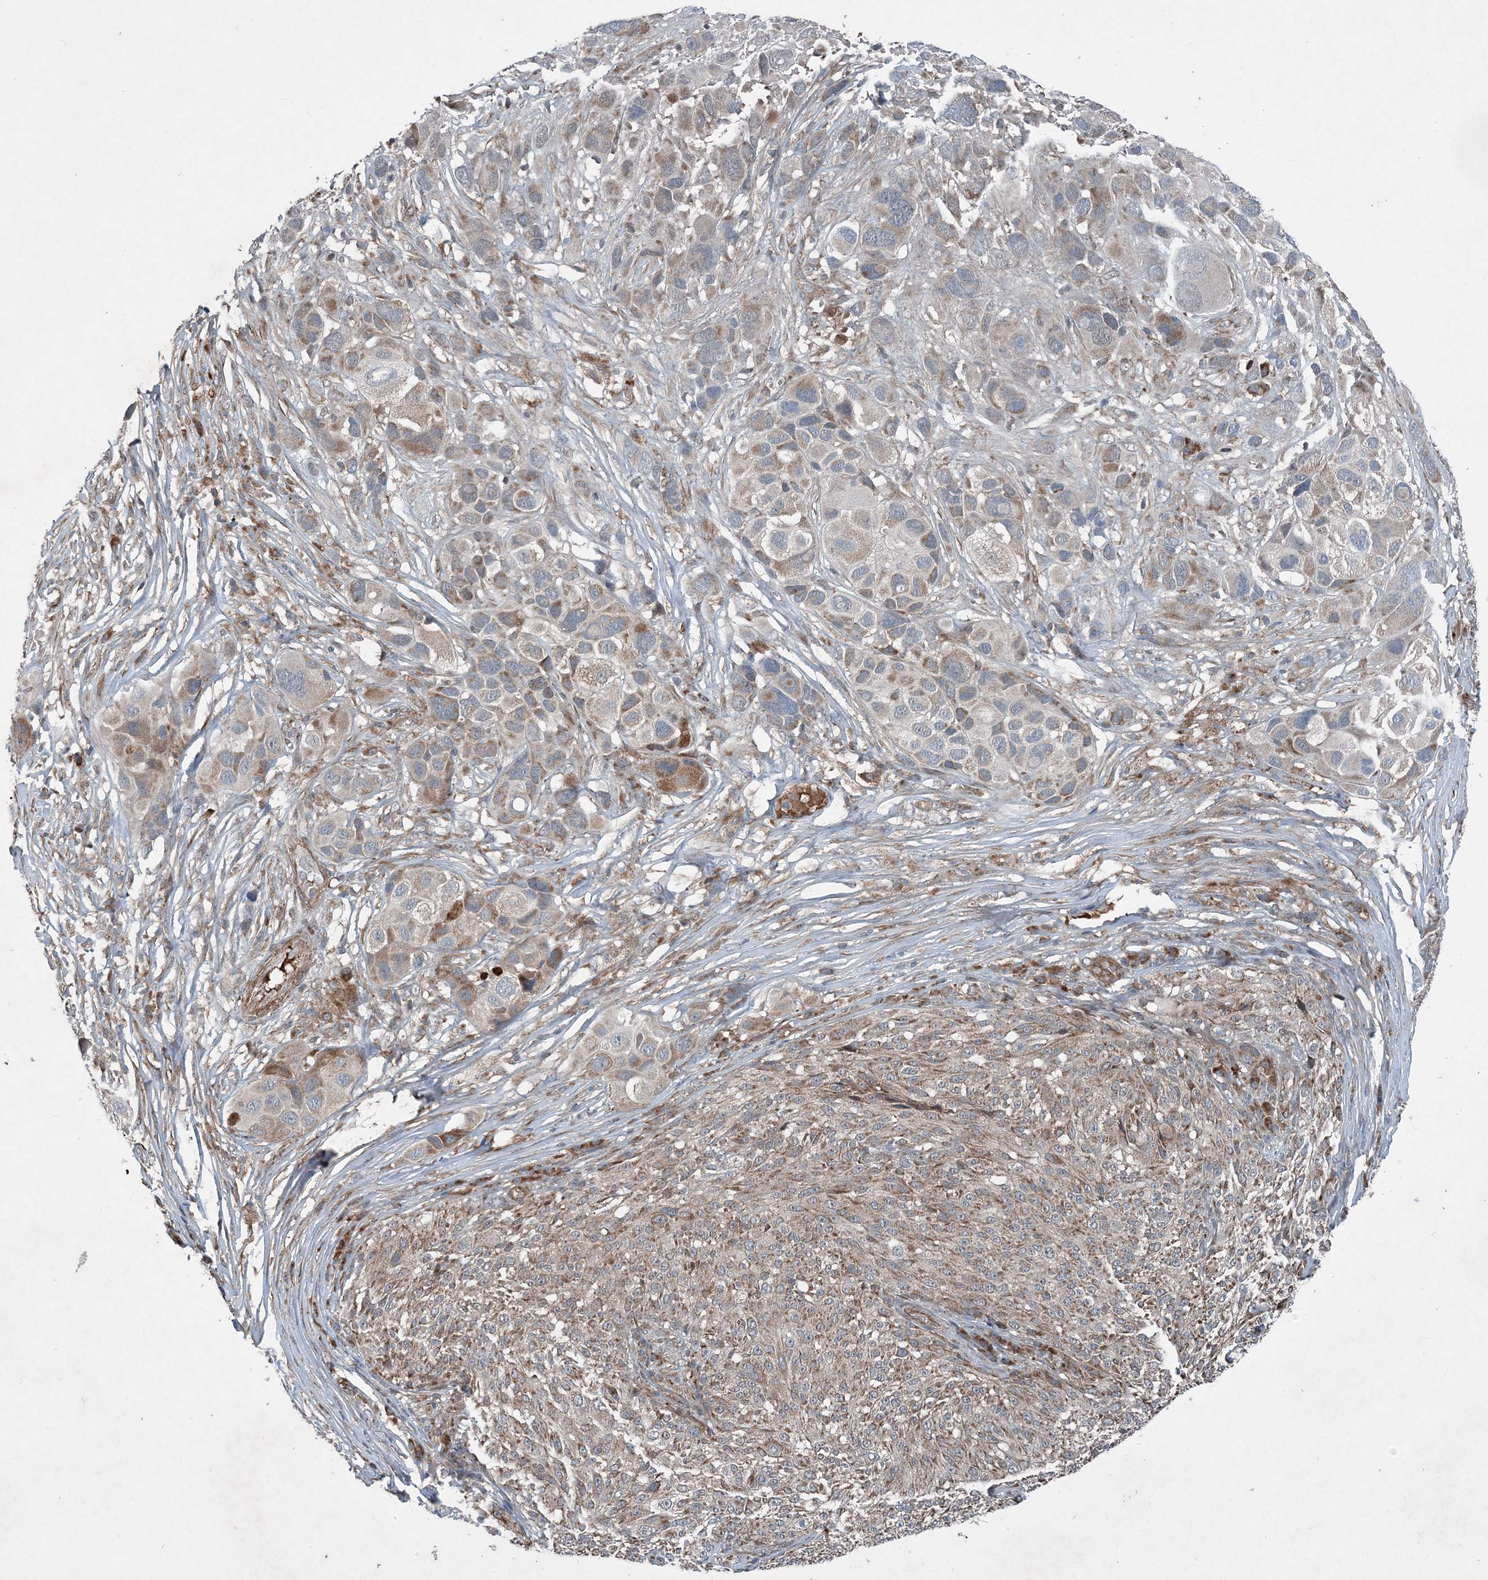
{"staining": {"intensity": "weak", "quantity": "25%-75%", "location": "cytoplasmic/membranous"}, "tissue": "melanoma", "cell_type": "Tumor cells", "image_type": "cancer", "snomed": [{"axis": "morphology", "description": "Malignant melanoma, NOS"}, {"axis": "topography", "description": "Skin of trunk"}], "caption": "Brown immunohistochemical staining in human melanoma shows weak cytoplasmic/membranous expression in about 25%-75% of tumor cells.", "gene": "NDUFA2", "patient": {"sex": "male", "age": 71}}